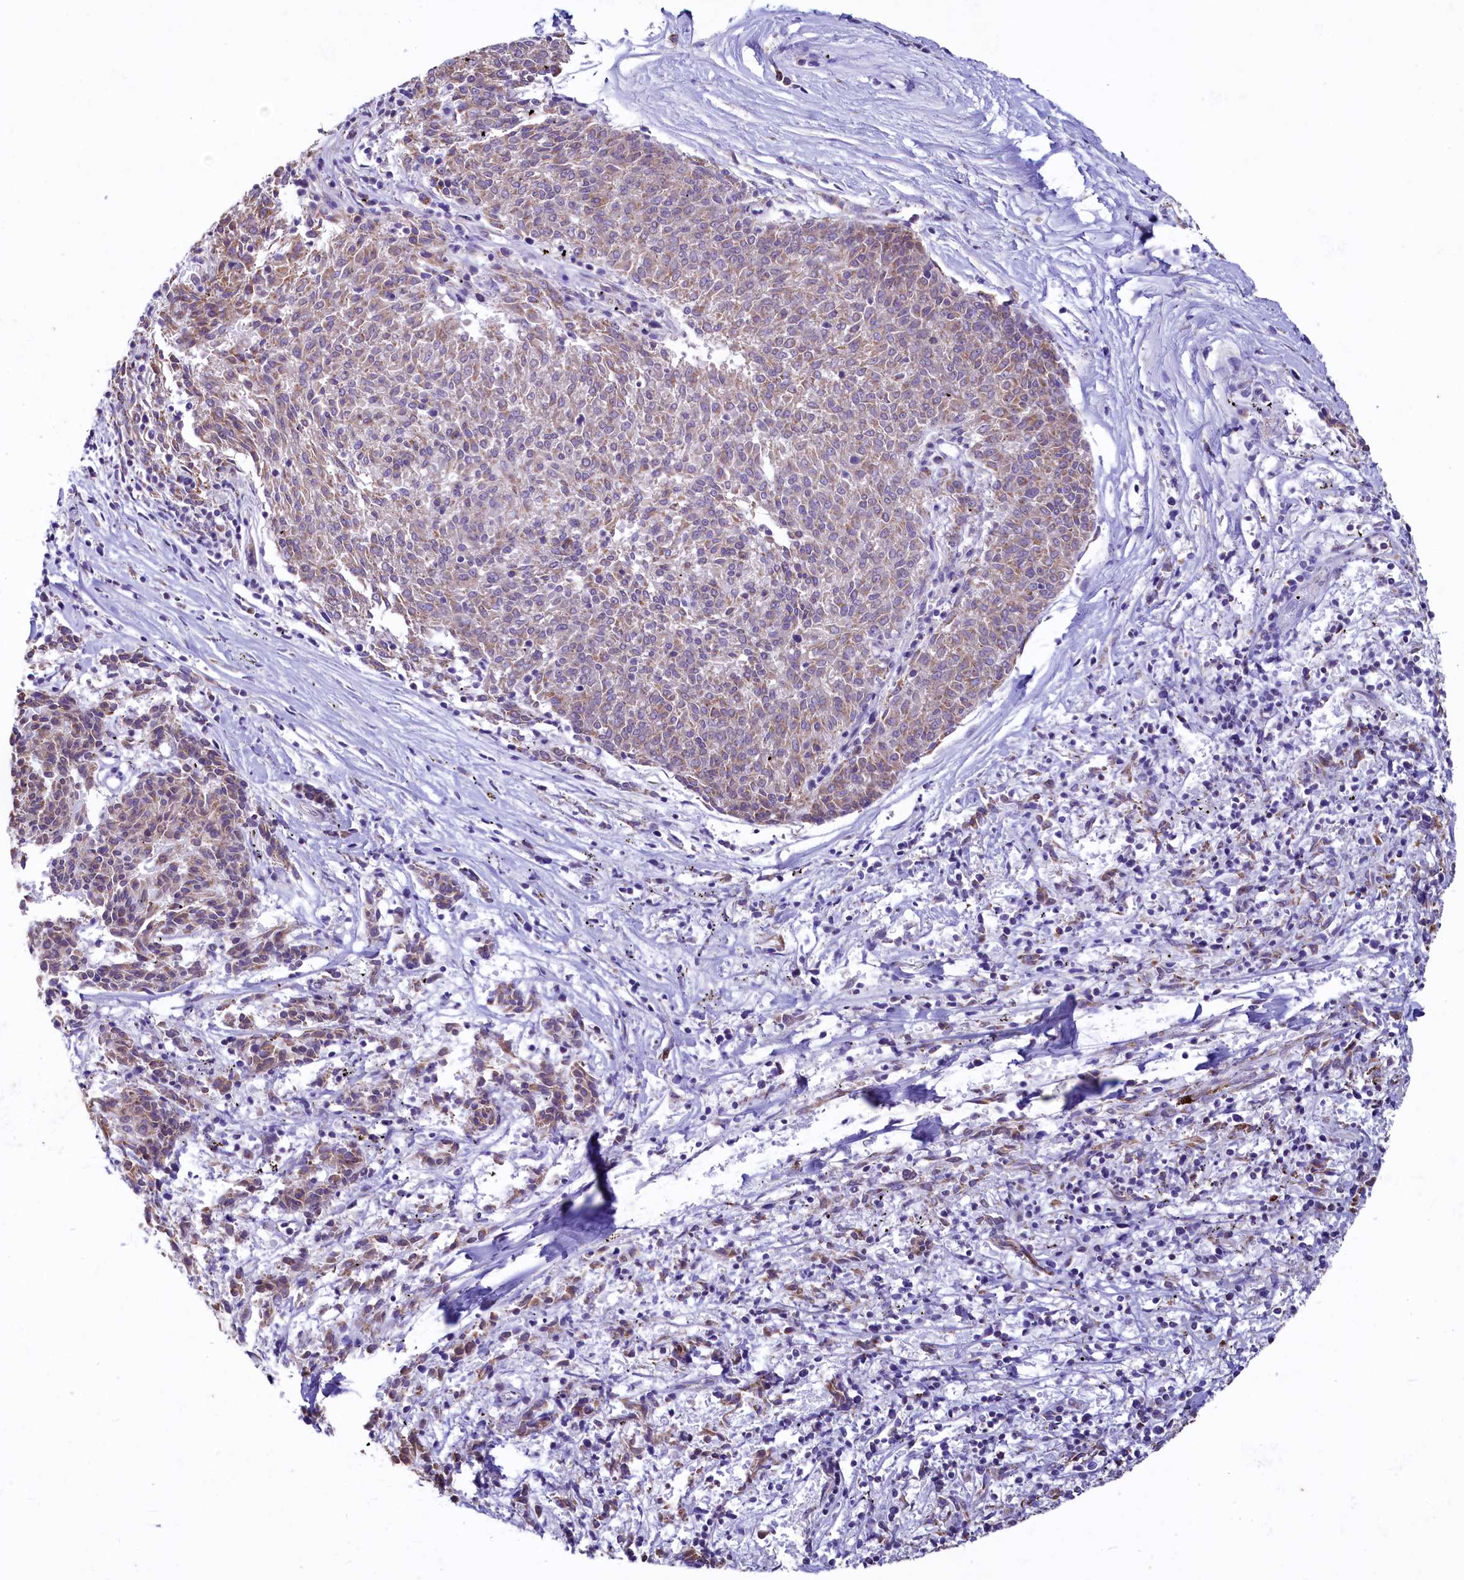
{"staining": {"intensity": "weak", "quantity": ">75%", "location": "cytoplasmic/membranous"}, "tissue": "melanoma", "cell_type": "Tumor cells", "image_type": "cancer", "snomed": [{"axis": "morphology", "description": "Malignant melanoma, NOS"}, {"axis": "topography", "description": "Skin"}], "caption": "Melanoma stained with IHC displays weak cytoplasmic/membranous positivity in about >75% of tumor cells.", "gene": "IDH3A", "patient": {"sex": "female", "age": 72}}